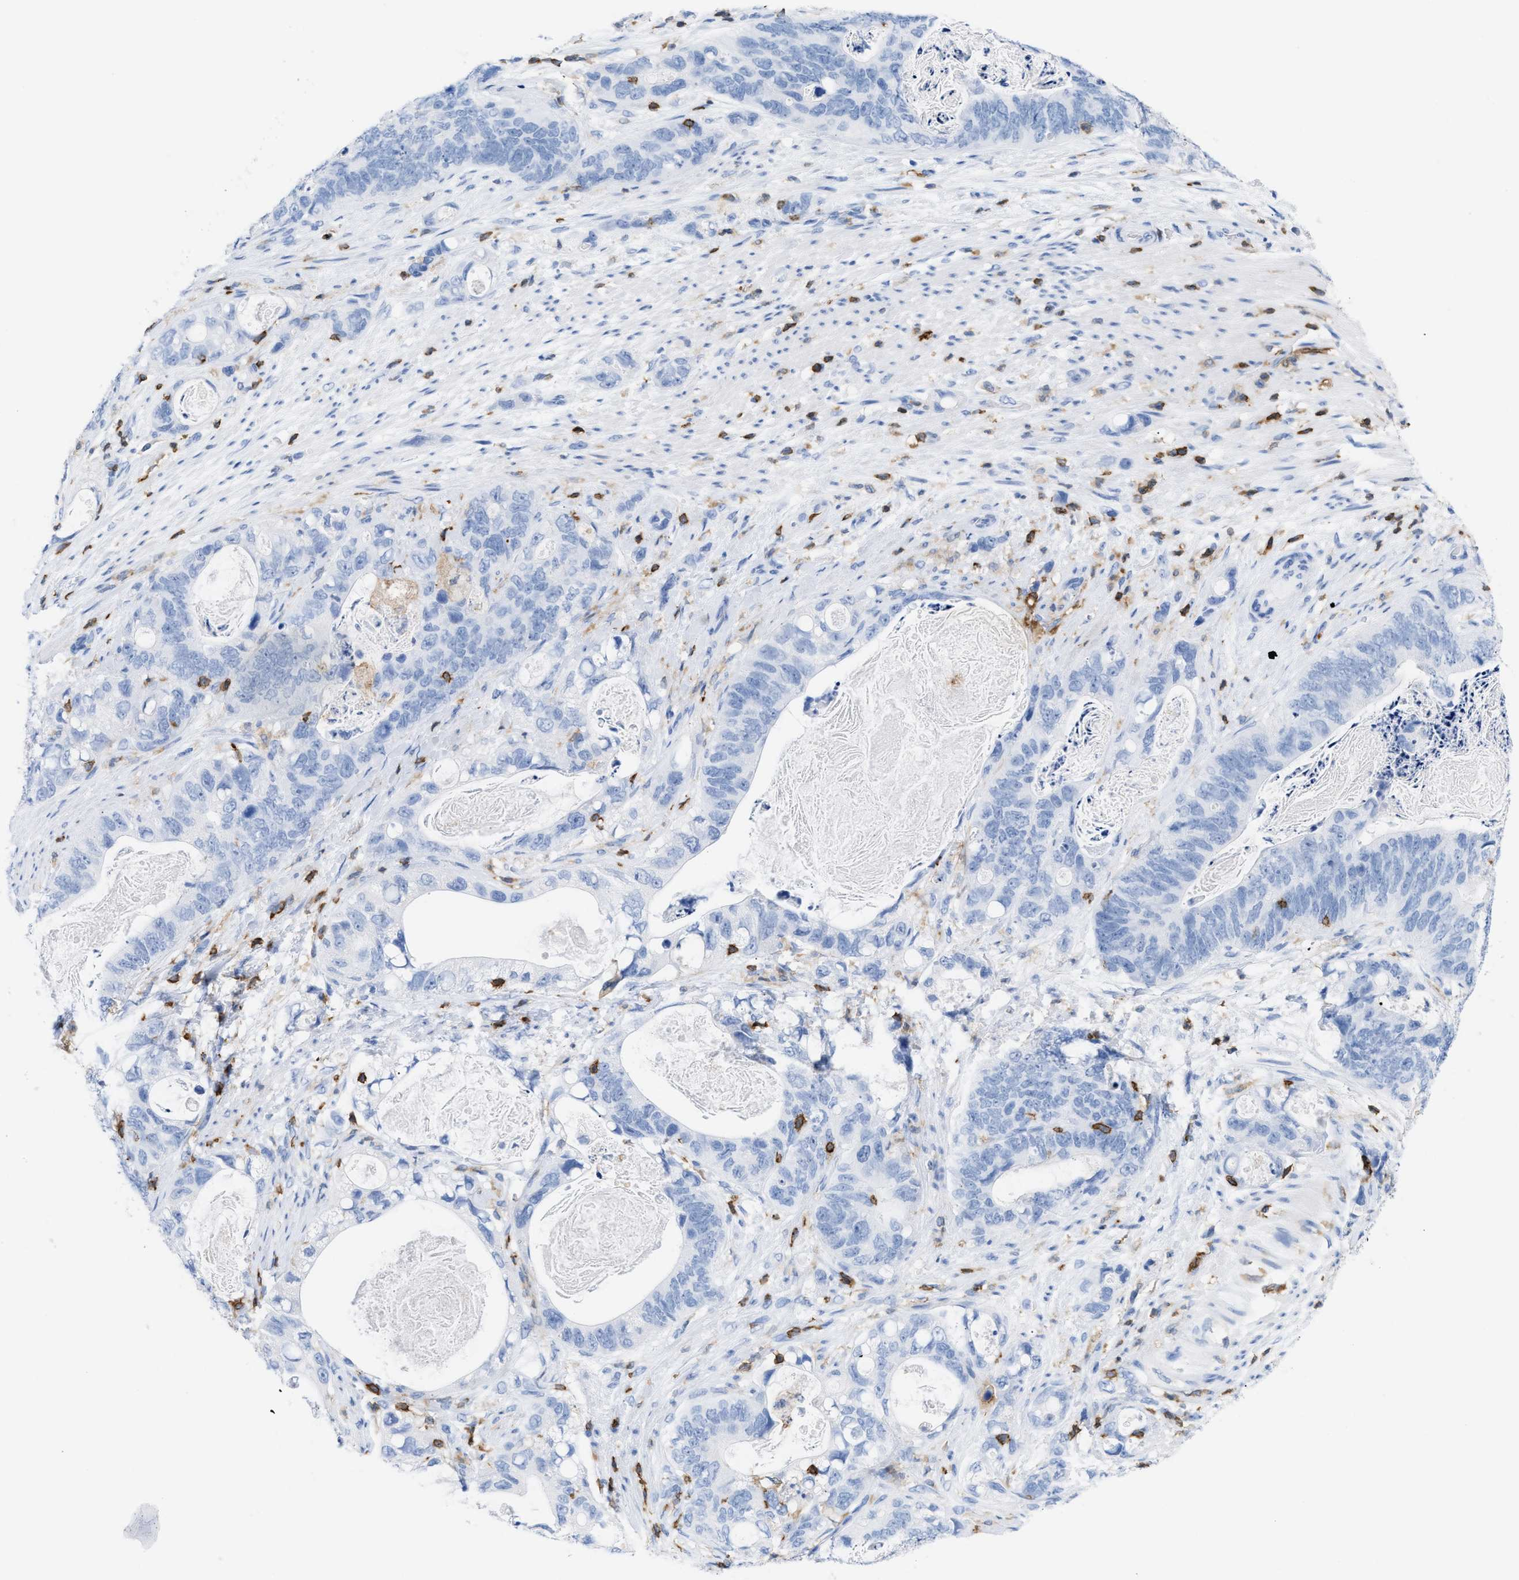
{"staining": {"intensity": "negative", "quantity": "none", "location": "none"}, "tissue": "stomach cancer", "cell_type": "Tumor cells", "image_type": "cancer", "snomed": [{"axis": "morphology", "description": "Normal tissue, NOS"}, {"axis": "morphology", "description": "Adenocarcinoma, NOS"}, {"axis": "topography", "description": "Stomach"}], "caption": "Human stomach cancer stained for a protein using immunohistochemistry exhibits no expression in tumor cells.", "gene": "LCP1", "patient": {"sex": "female", "age": 89}}